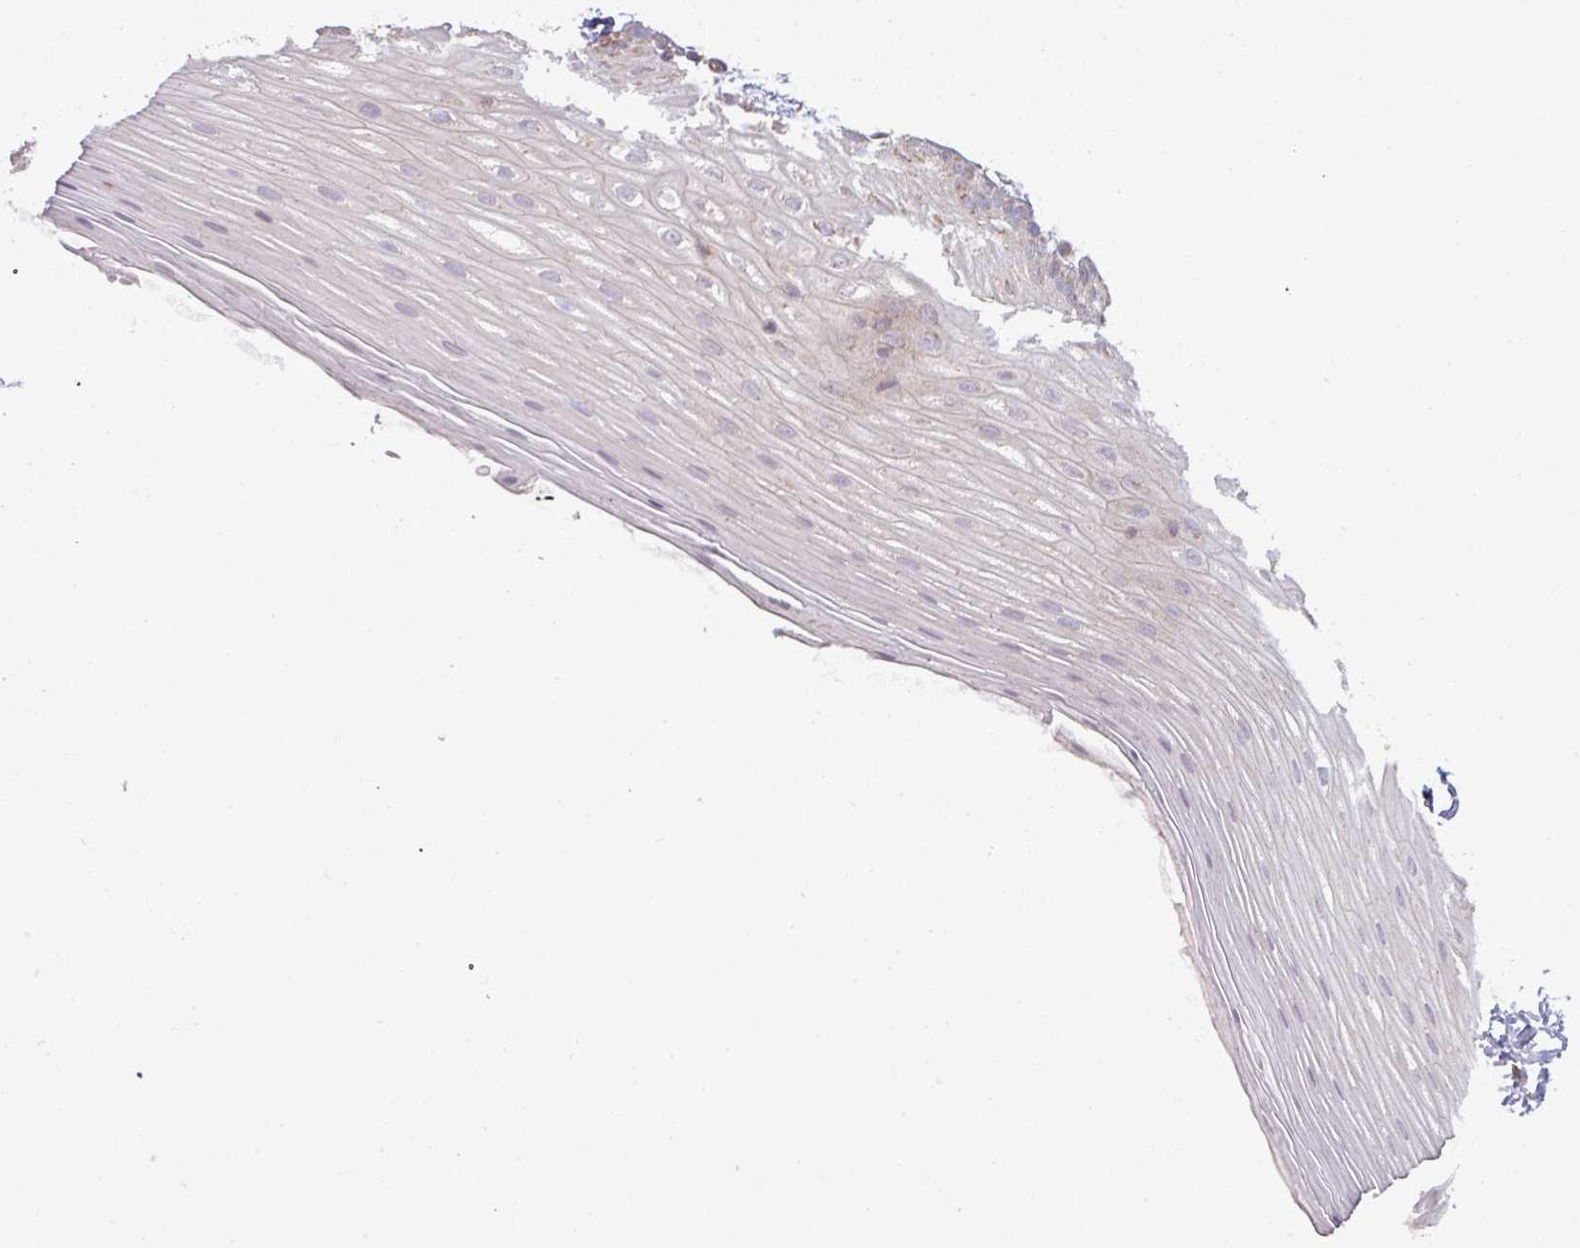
{"staining": {"intensity": "moderate", "quantity": "<25%", "location": "cytoplasmic/membranous"}, "tissue": "oral mucosa", "cell_type": "Squamous epithelial cells", "image_type": "normal", "snomed": [{"axis": "morphology", "description": "Normal tissue, NOS"}, {"axis": "topography", "description": "Oral tissue"}], "caption": "The micrograph reveals a brown stain indicating the presence of a protein in the cytoplasmic/membranous of squamous epithelial cells in oral mucosa.", "gene": "TIMMDC1", "patient": {"sex": "female", "age": 67}}